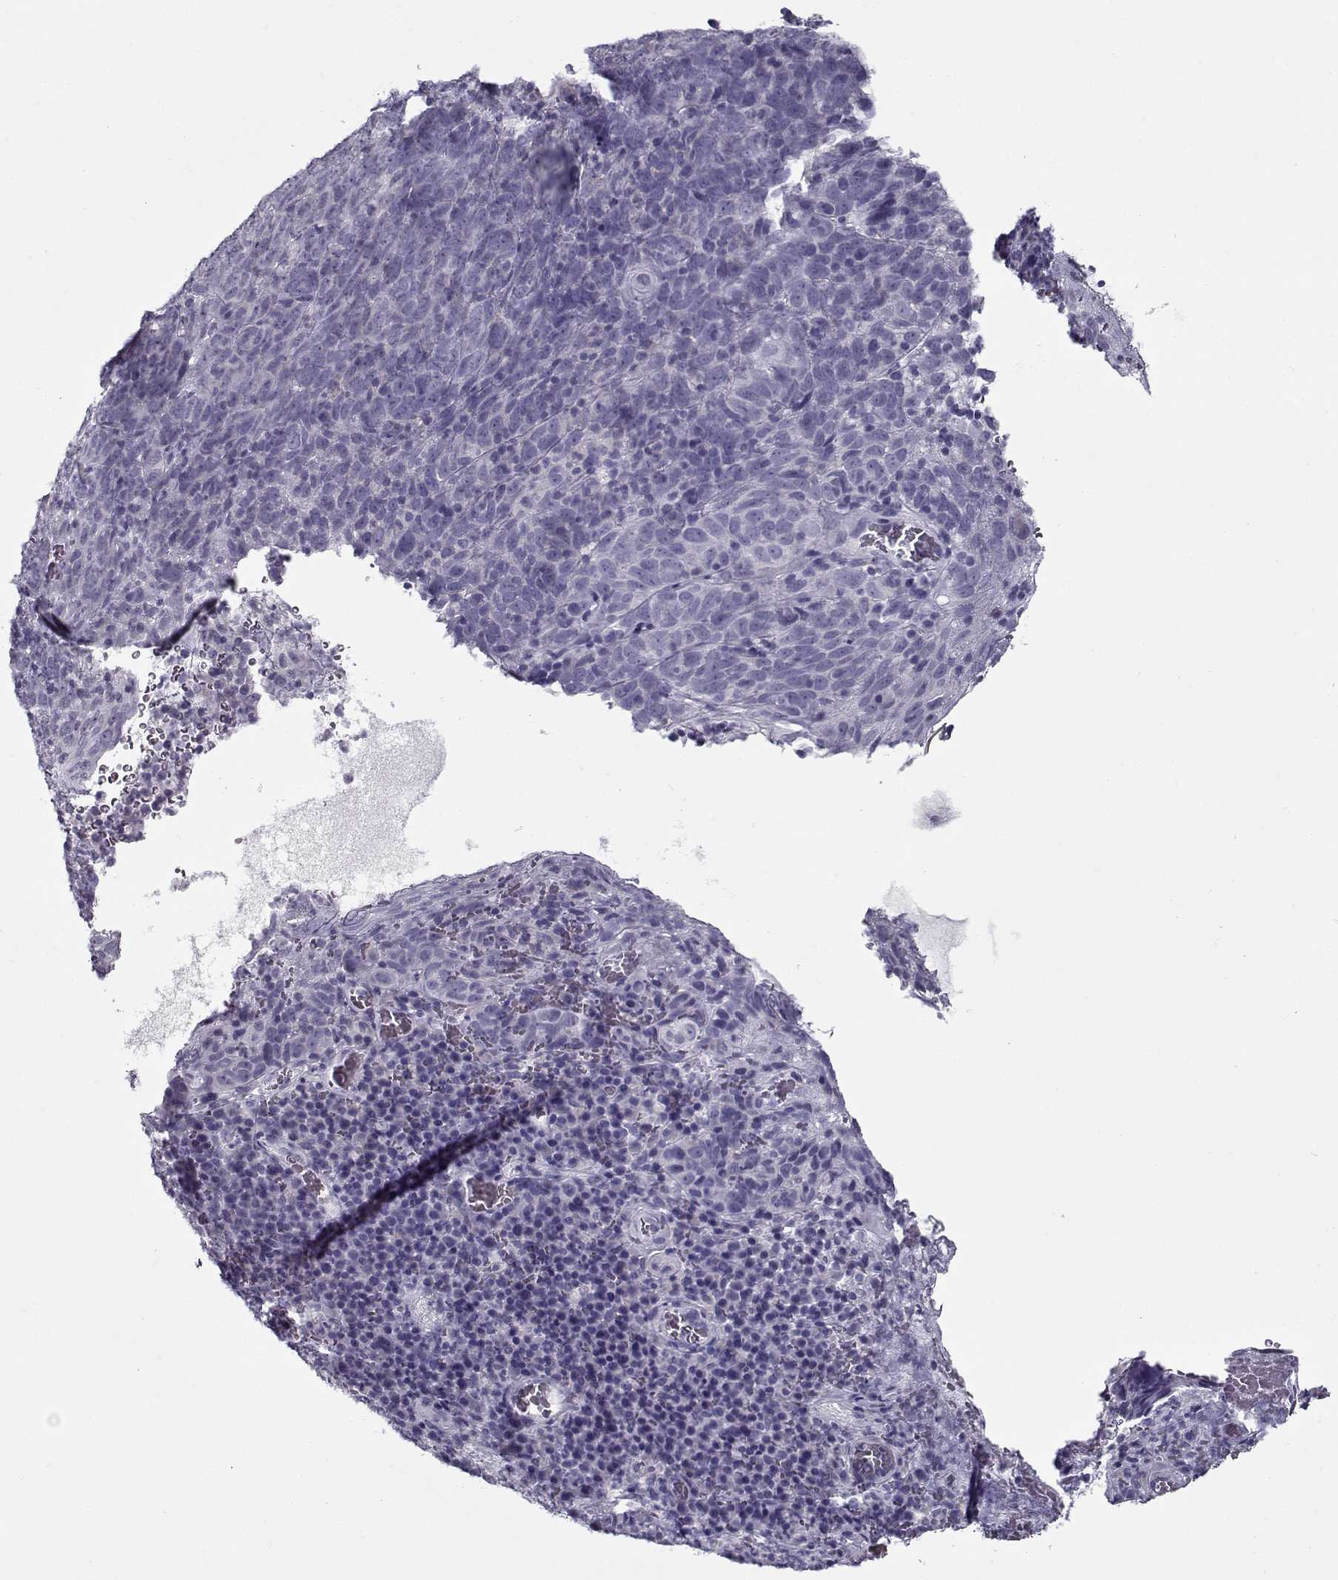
{"staining": {"intensity": "negative", "quantity": "none", "location": "none"}, "tissue": "skin cancer", "cell_type": "Tumor cells", "image_type": "cancer", "snomed": [{"axis": "morphology", "description": "Squamous cell carcinoma, NOS"}, {"axis": "topography", "description": "Skin"}, {"axis": "topography", "description": "Anal"}], "caption": "DAB immunohistochemical staining of skin cancer (squamous cell carcinoma) exhibits no significant expression in tumor cells. (Immunohistochemistry, brightfield microscopy, high magnification).", "gene": "GAGE2A", "patient": {"sex": "female", "age": 51}}